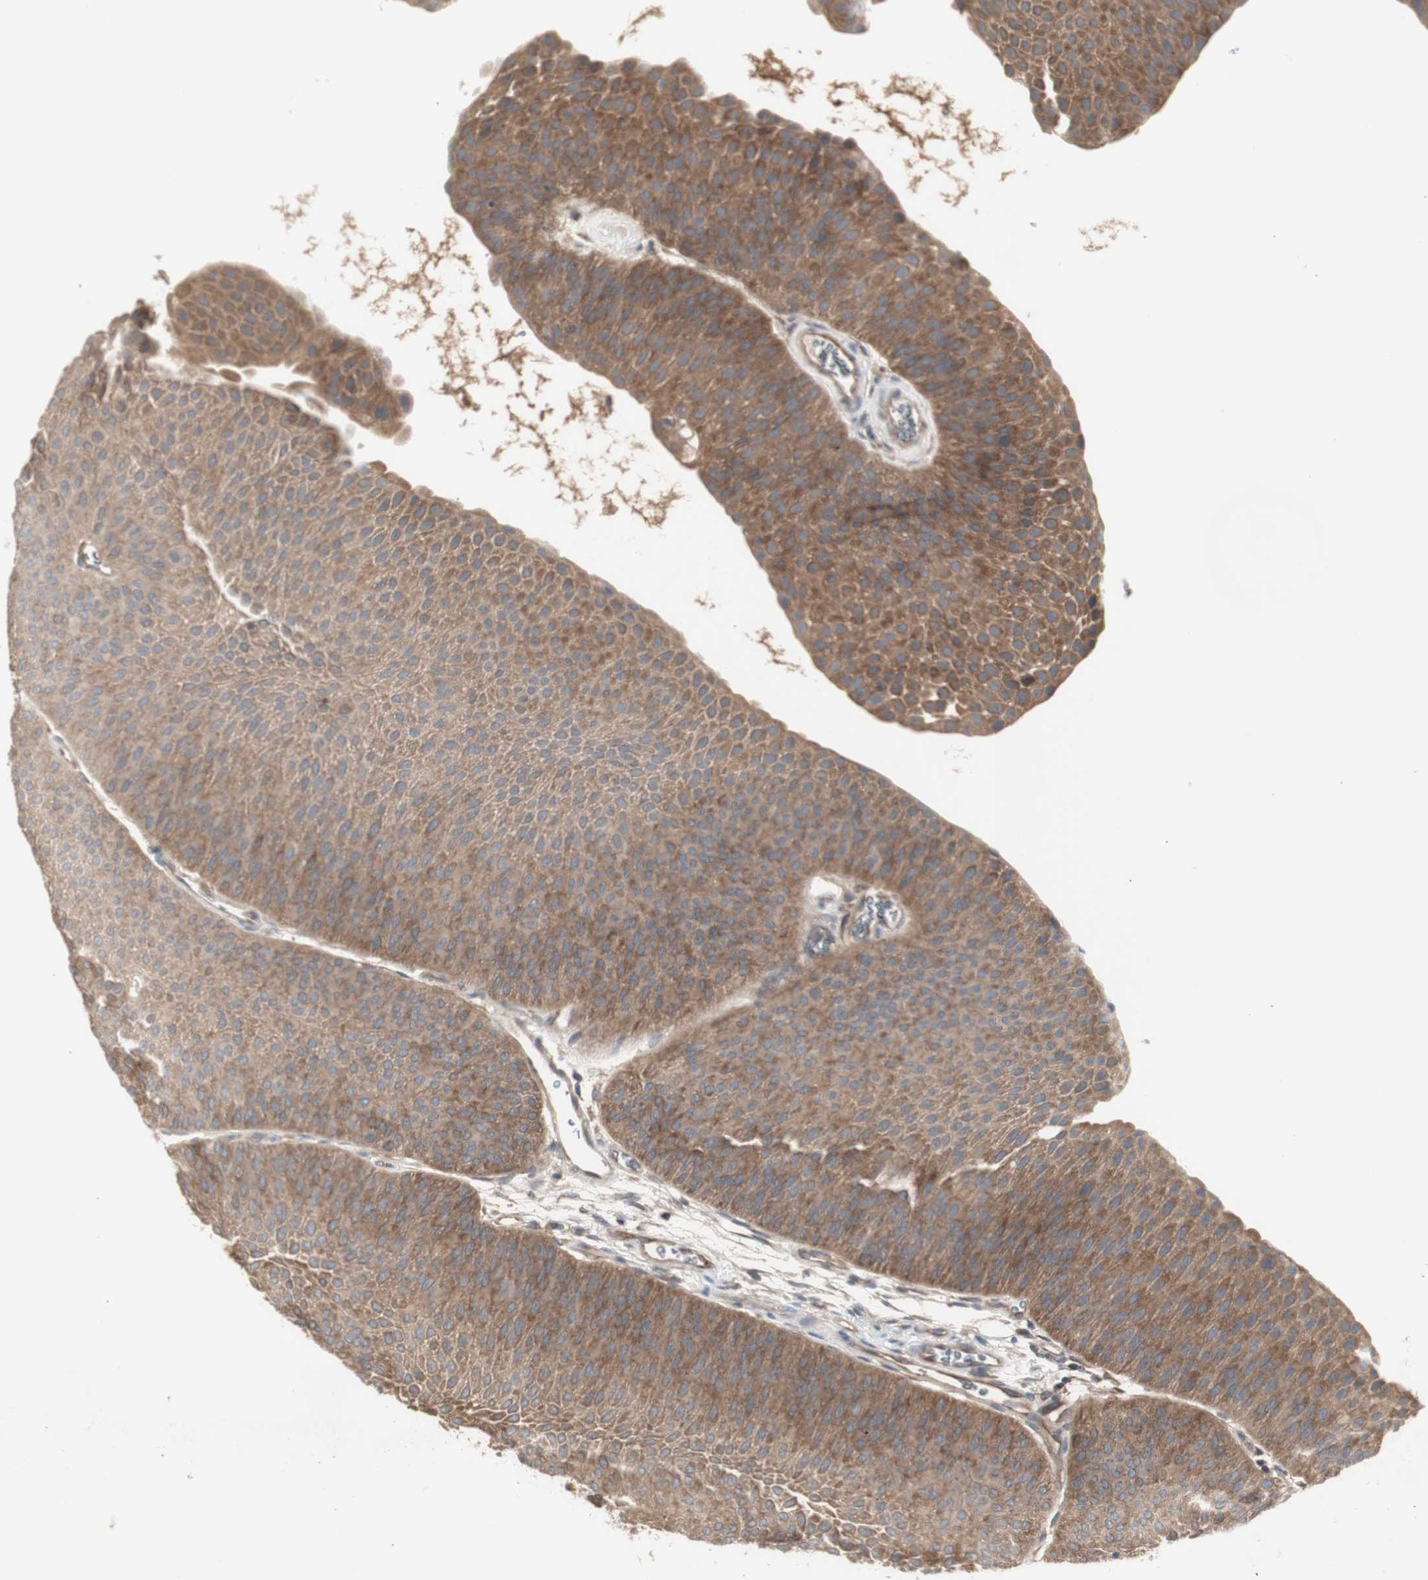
{"staining": {"intensity": "moderate", "quantity": ">75%", "location": "cytoplasmic/membranous"}, "tissue": "urothelial cancer", "cell_type": "Tumor cells", "image_type": "cancer", "snomed": [{"axis": "morphology", "description": "Urothelial carcinoma, Low grade"}, {"axis": "topography", "description": "Urinary bladder"}], "caption": "The histopathology image demonstrates a brown stain indicating the presence of a protein in the cytoplasmic/membranous of tumor cells in urothelial cancer.", "gene": "CHURC1-FNTB", "patient": {"sex": "female", "age": 60}}